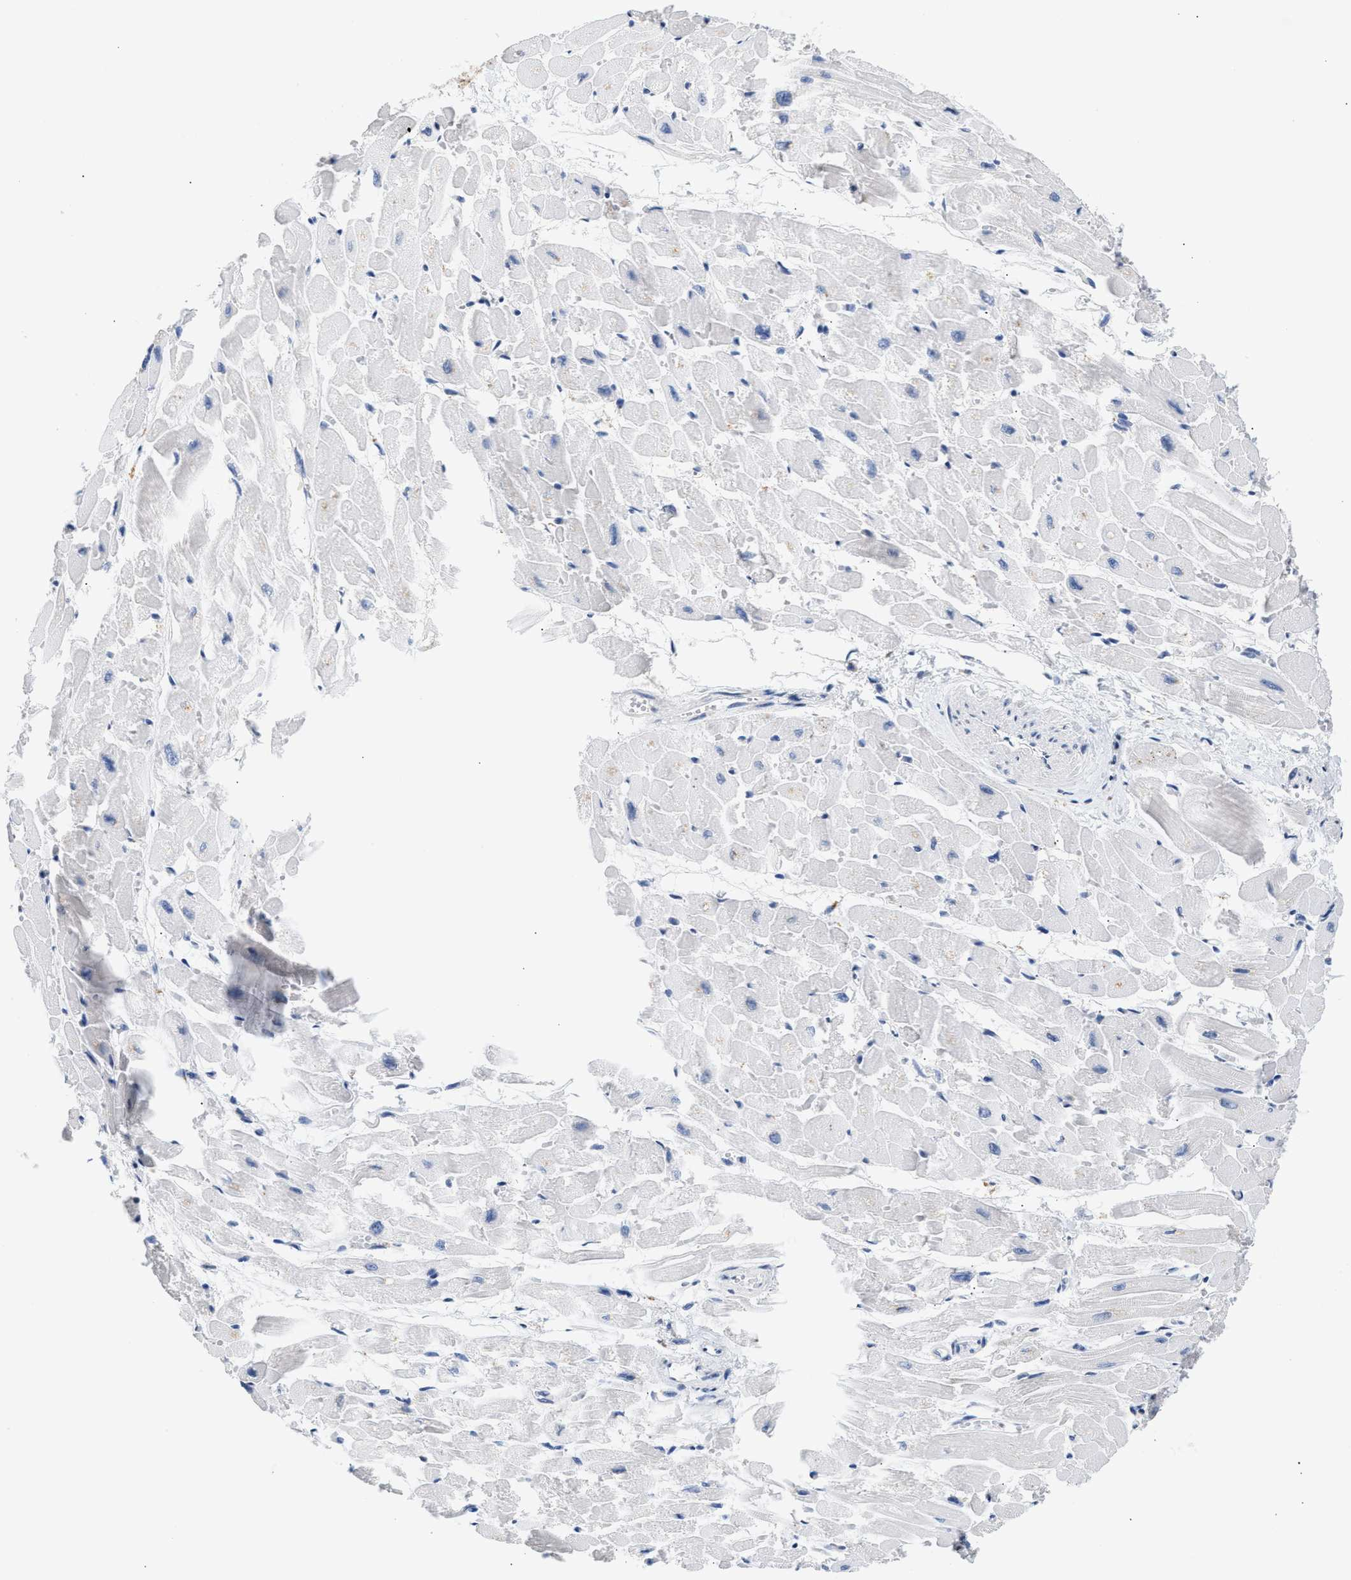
{"staining": {"intensity": "strong", "quantity": "25%-75%", "location": "cytoplasmic/membranous"}, "tissue": "heart muscle", "cell_type": "Cardiomyocytes", "image_type": "normal", "snomed": [{"axis": "morphology", "description": "Normal tissue, NOS"}, {"axis": "topography", "description": "Heart"}], "caption": "The micrograph displays immunohistochemical staining of benign heart muscle. There is strong cytoplasmic/membranous staining is seen in about 25%-75% of cardiomyocytes.", "gene": "PPM1L", "patient": {"sex": "male", "age": 45}}